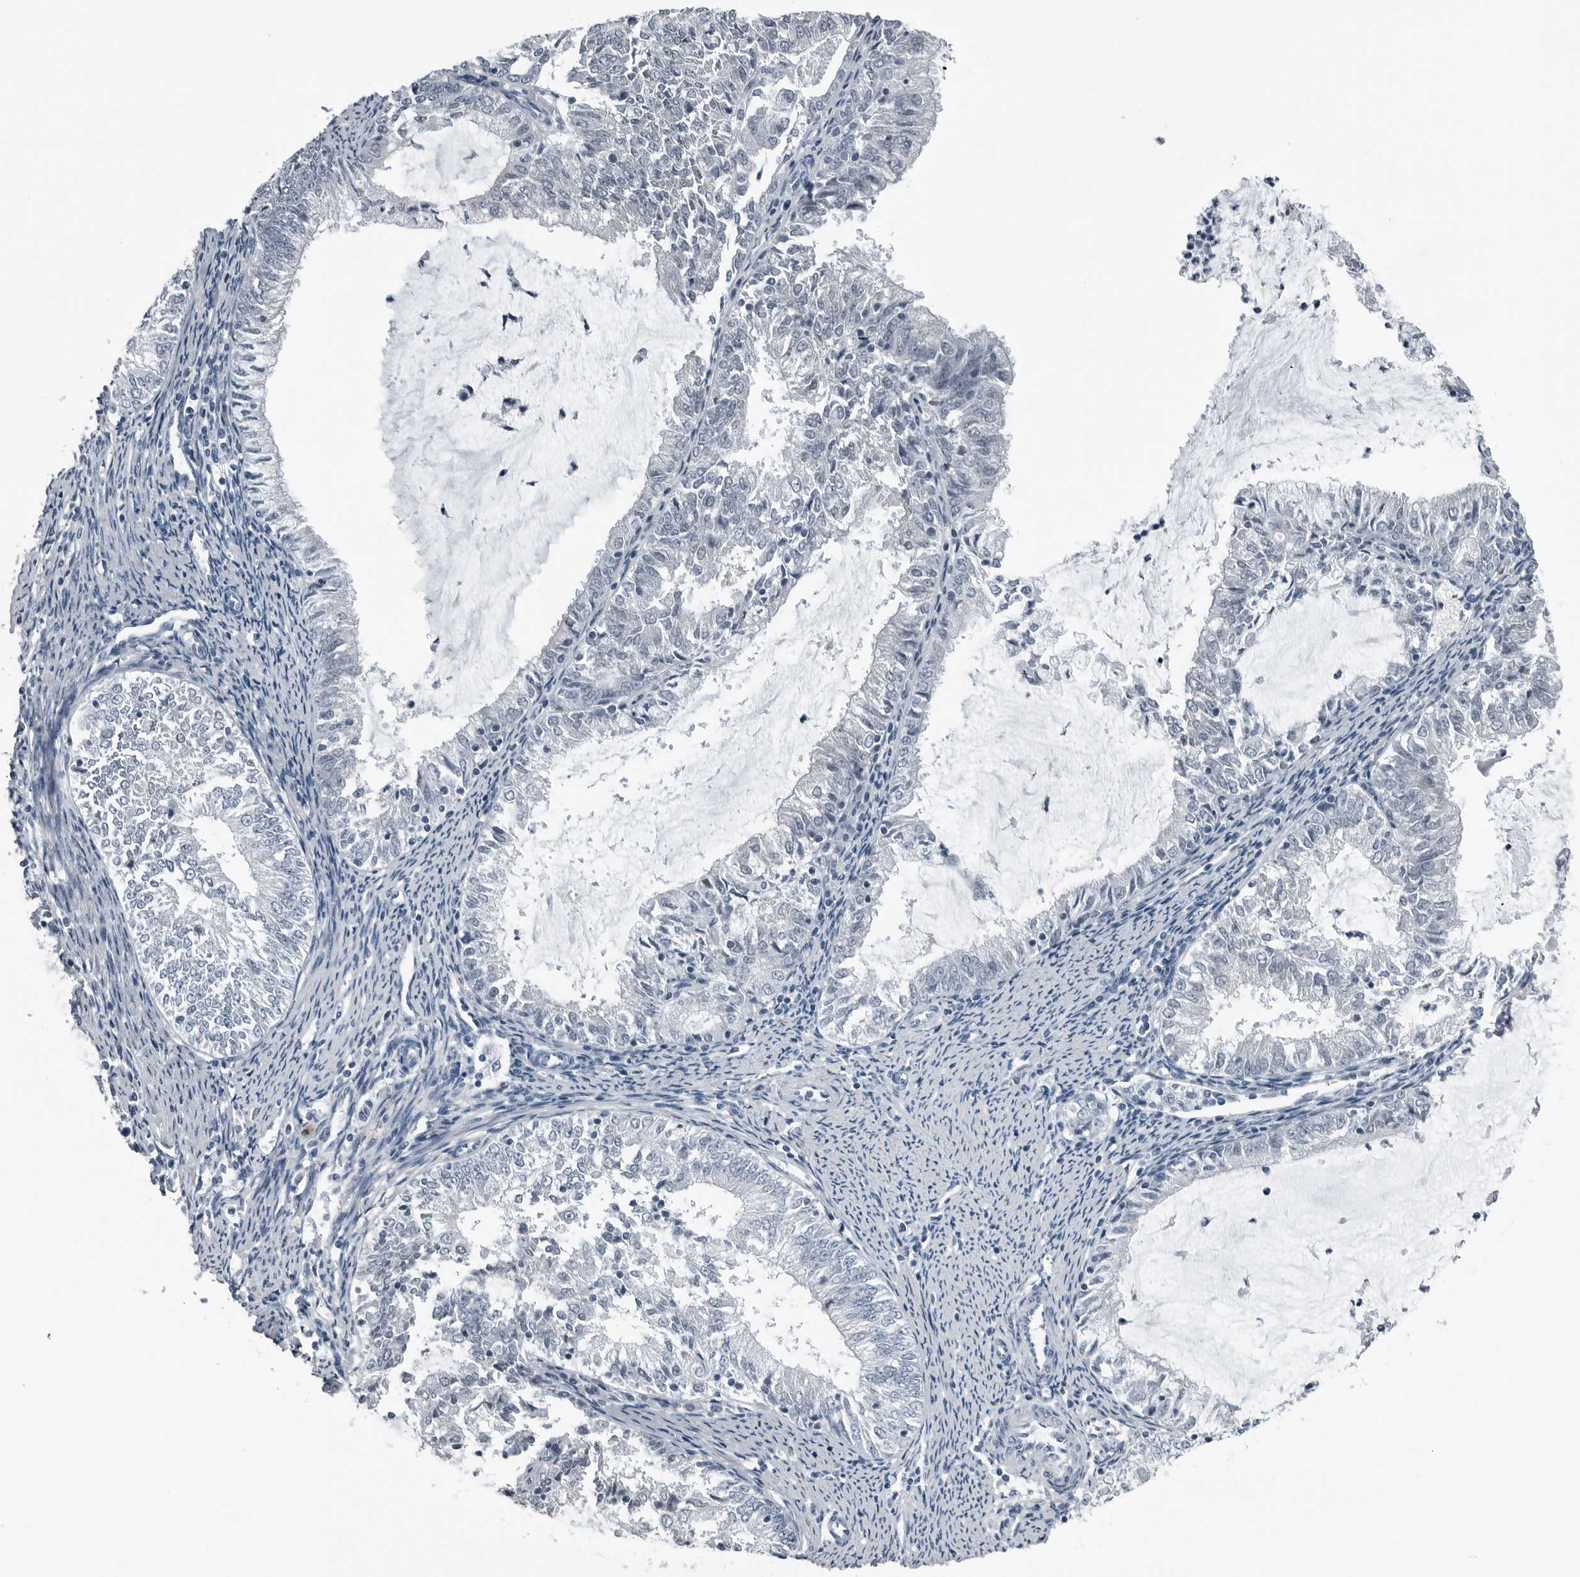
{"staining": {"intensity": "negative", "quantity": "none", "location": "none"}, "tissue": "endometrial cancer", "cell_type": "Tumor cells", "image_type": "cancer", "snomed": [{"axis": "morphology", "description": "Adenocarcinoma, NOS"}, {"axis": "topography", "description": "Endometrium"}], "caption": "There is no significant positivity in tumor cells of adenocarcinoma (endometrial).", "gene": "SPINK1", "patient": {"sex": "female", "age": 57}}